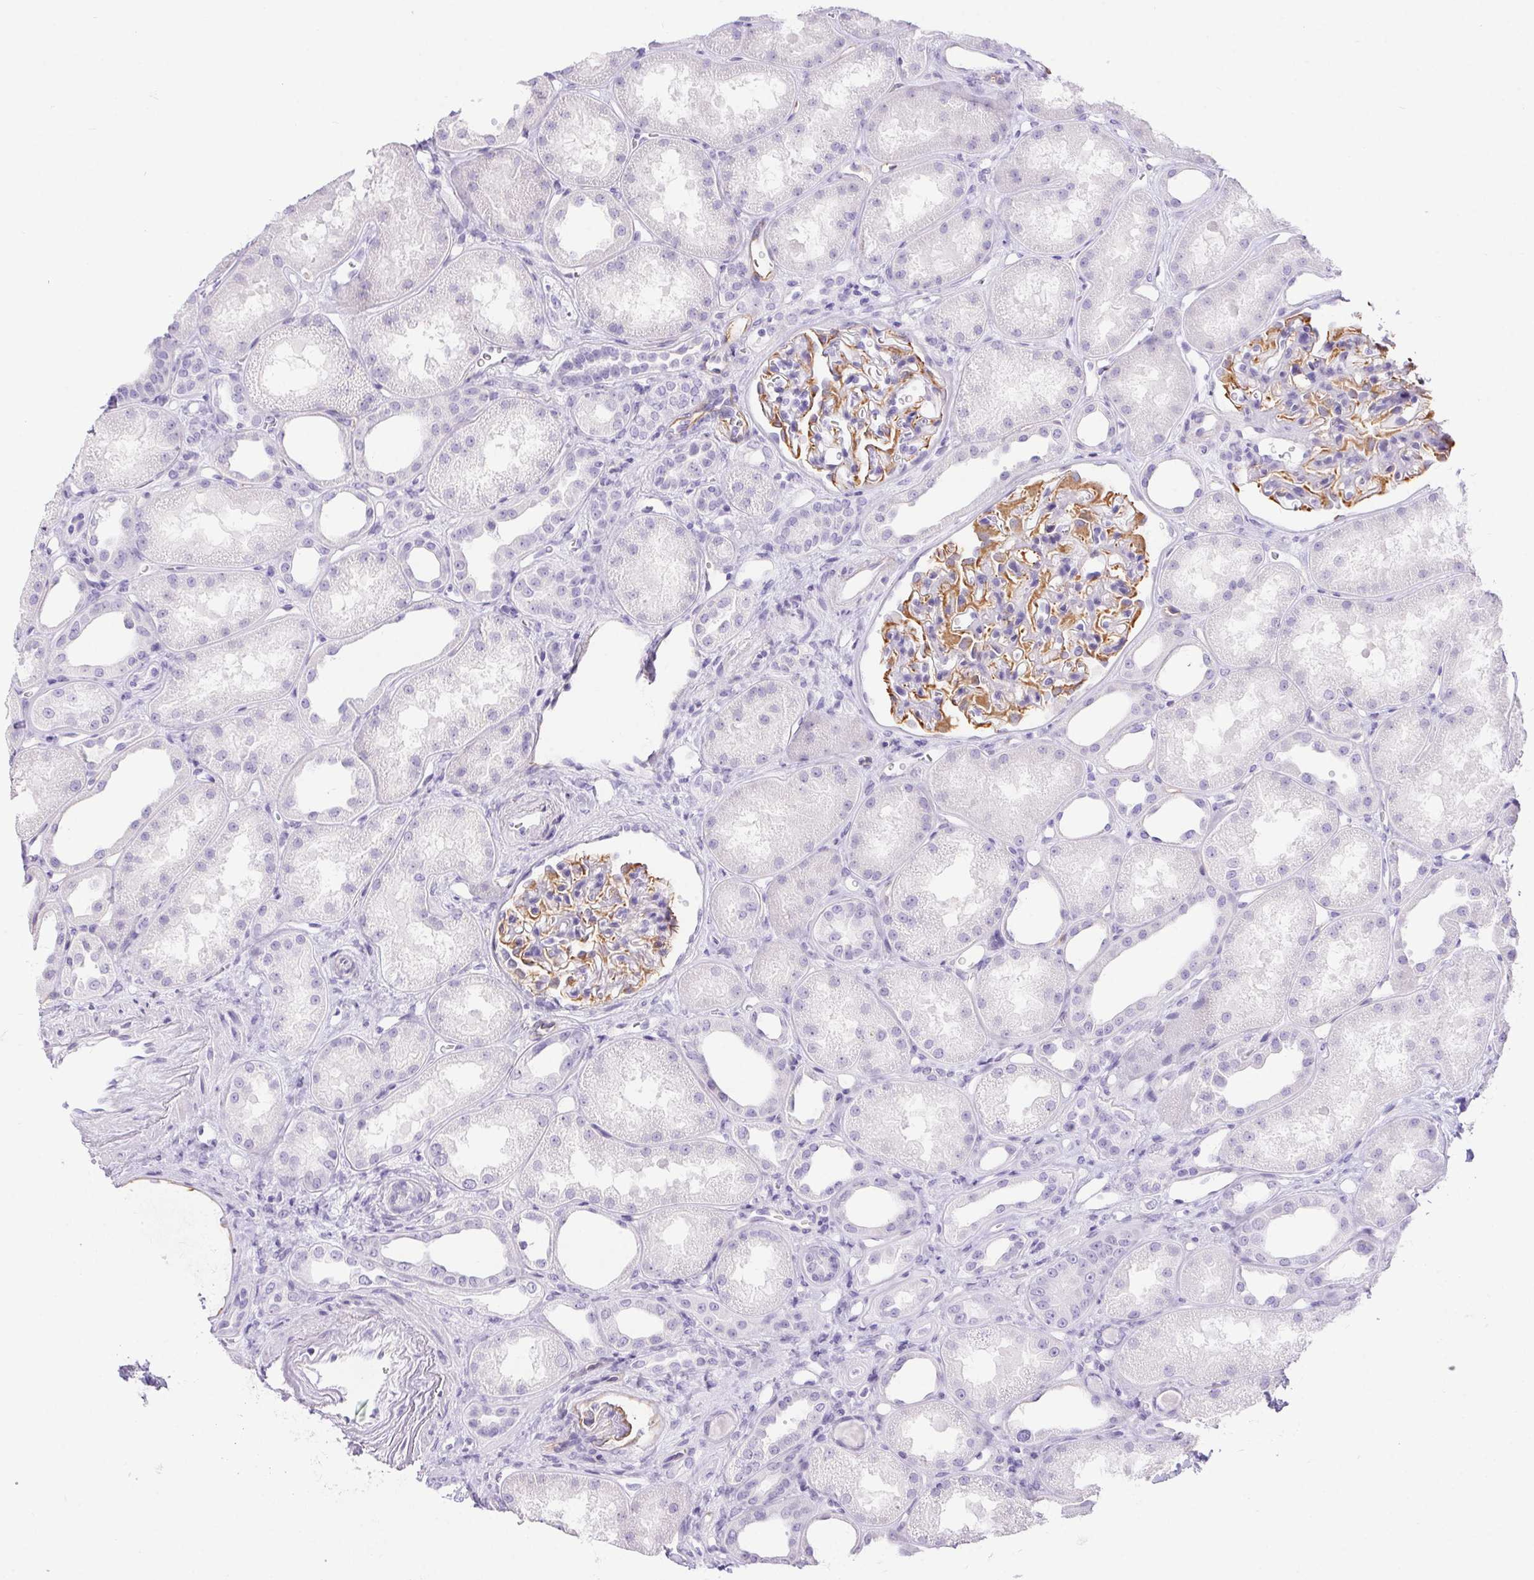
{"staining": {"intensity": "moderate", "quantity": "<25%", "location": "cytoplasmic/membranous"}, "tissue": "kidney", "cell_type": "Cells in glomeruli", "image_type": "normal", "snomed": [{"axis": "morphology", "description": "Normal tissue, NOS"}, {"axis": "topography", "description": "Kidney"}], "caption": "Kidney stained for a protein reveals moderate cytoplasmic/membranous positivity in cells in glomeruli.", "gene": "ERP27", "patient": {"sex": "male", "age": 61}}